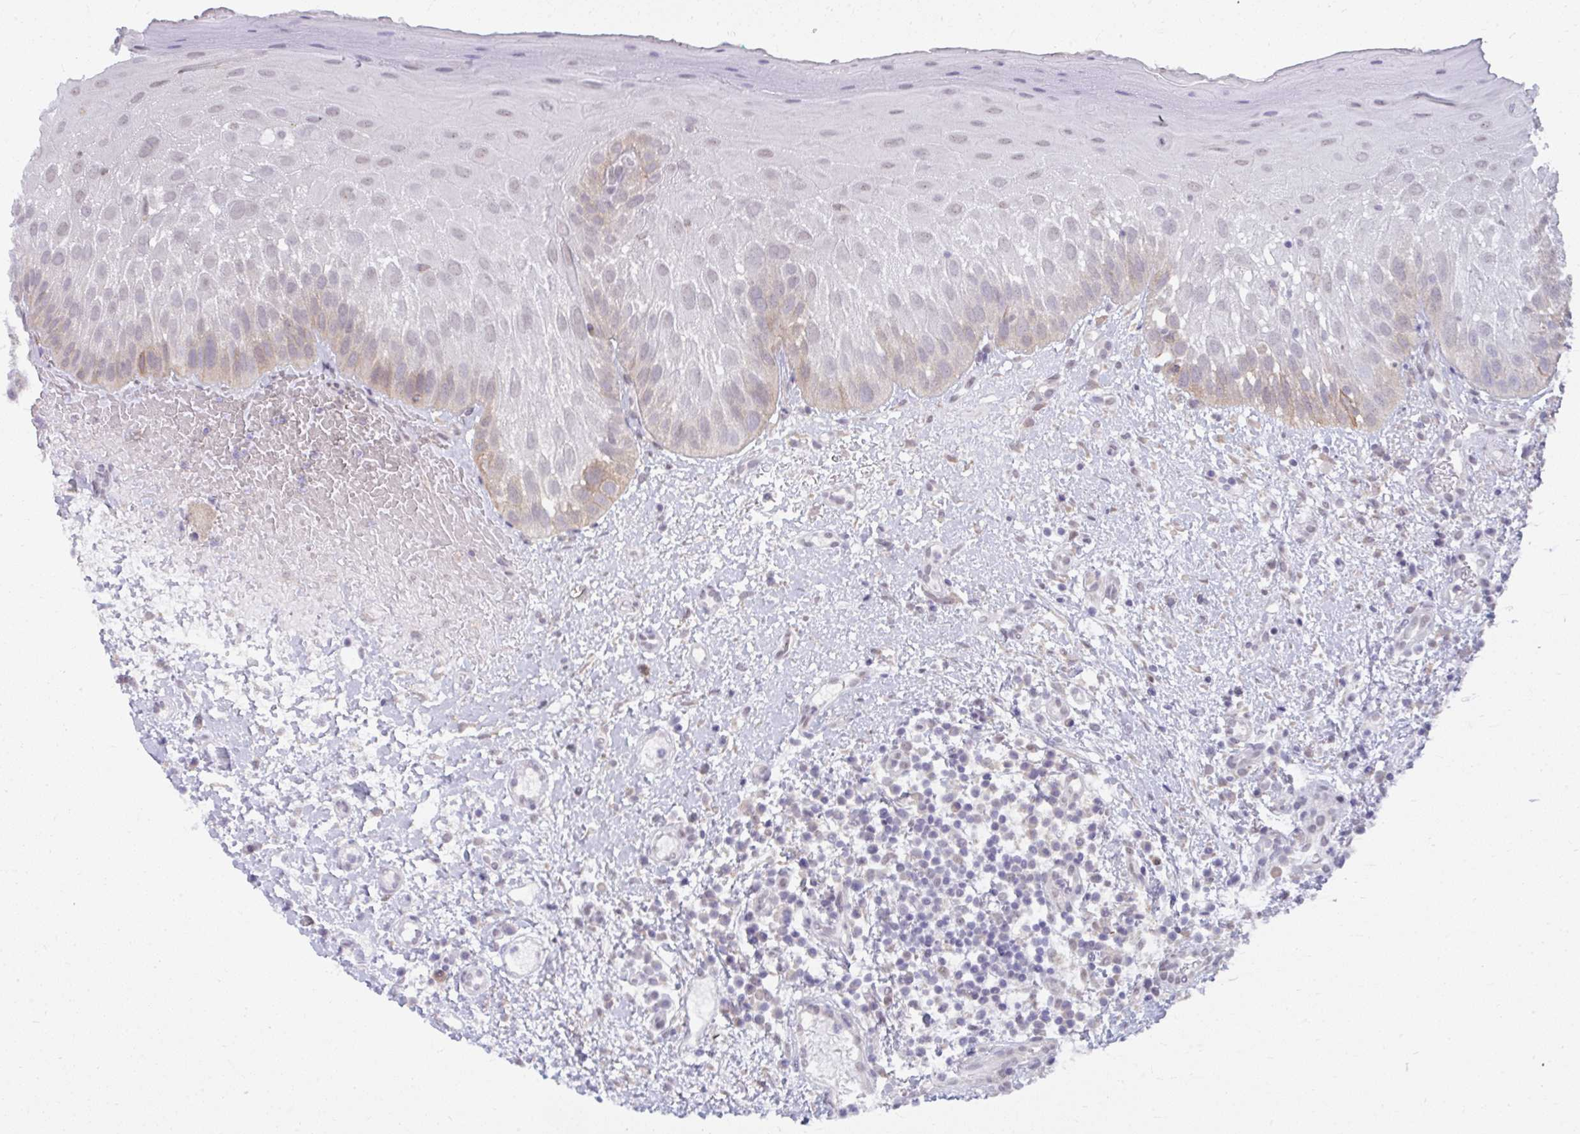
{"staining": {"intensity": "weak", "quantity": "<25%", "location": "cytoplasmic/membranous,nuclear"}, "tissue": "oral mucosa", "cell_type": "Squamous epithelial cells", "image_type": "normal", "snomed": [{"axis": "morphology", "description": "Normal tissue, NOS"}, {"axis": "topography", "description": "Oral tissue"}, {"axis": "topography", "description": "Tounge, NOS"}], "caption": "Histopathology image shows no significant protein positivity in squamous epithelial cells of benign oral mucosa. (DAB (3,3'-diaminobenzidine) immunohistochemistry (IHC) visualized using brightfield microscopy, high magnification).", "gene": "NMNAT1", "patient": {"sex": "male", "age": 83}}